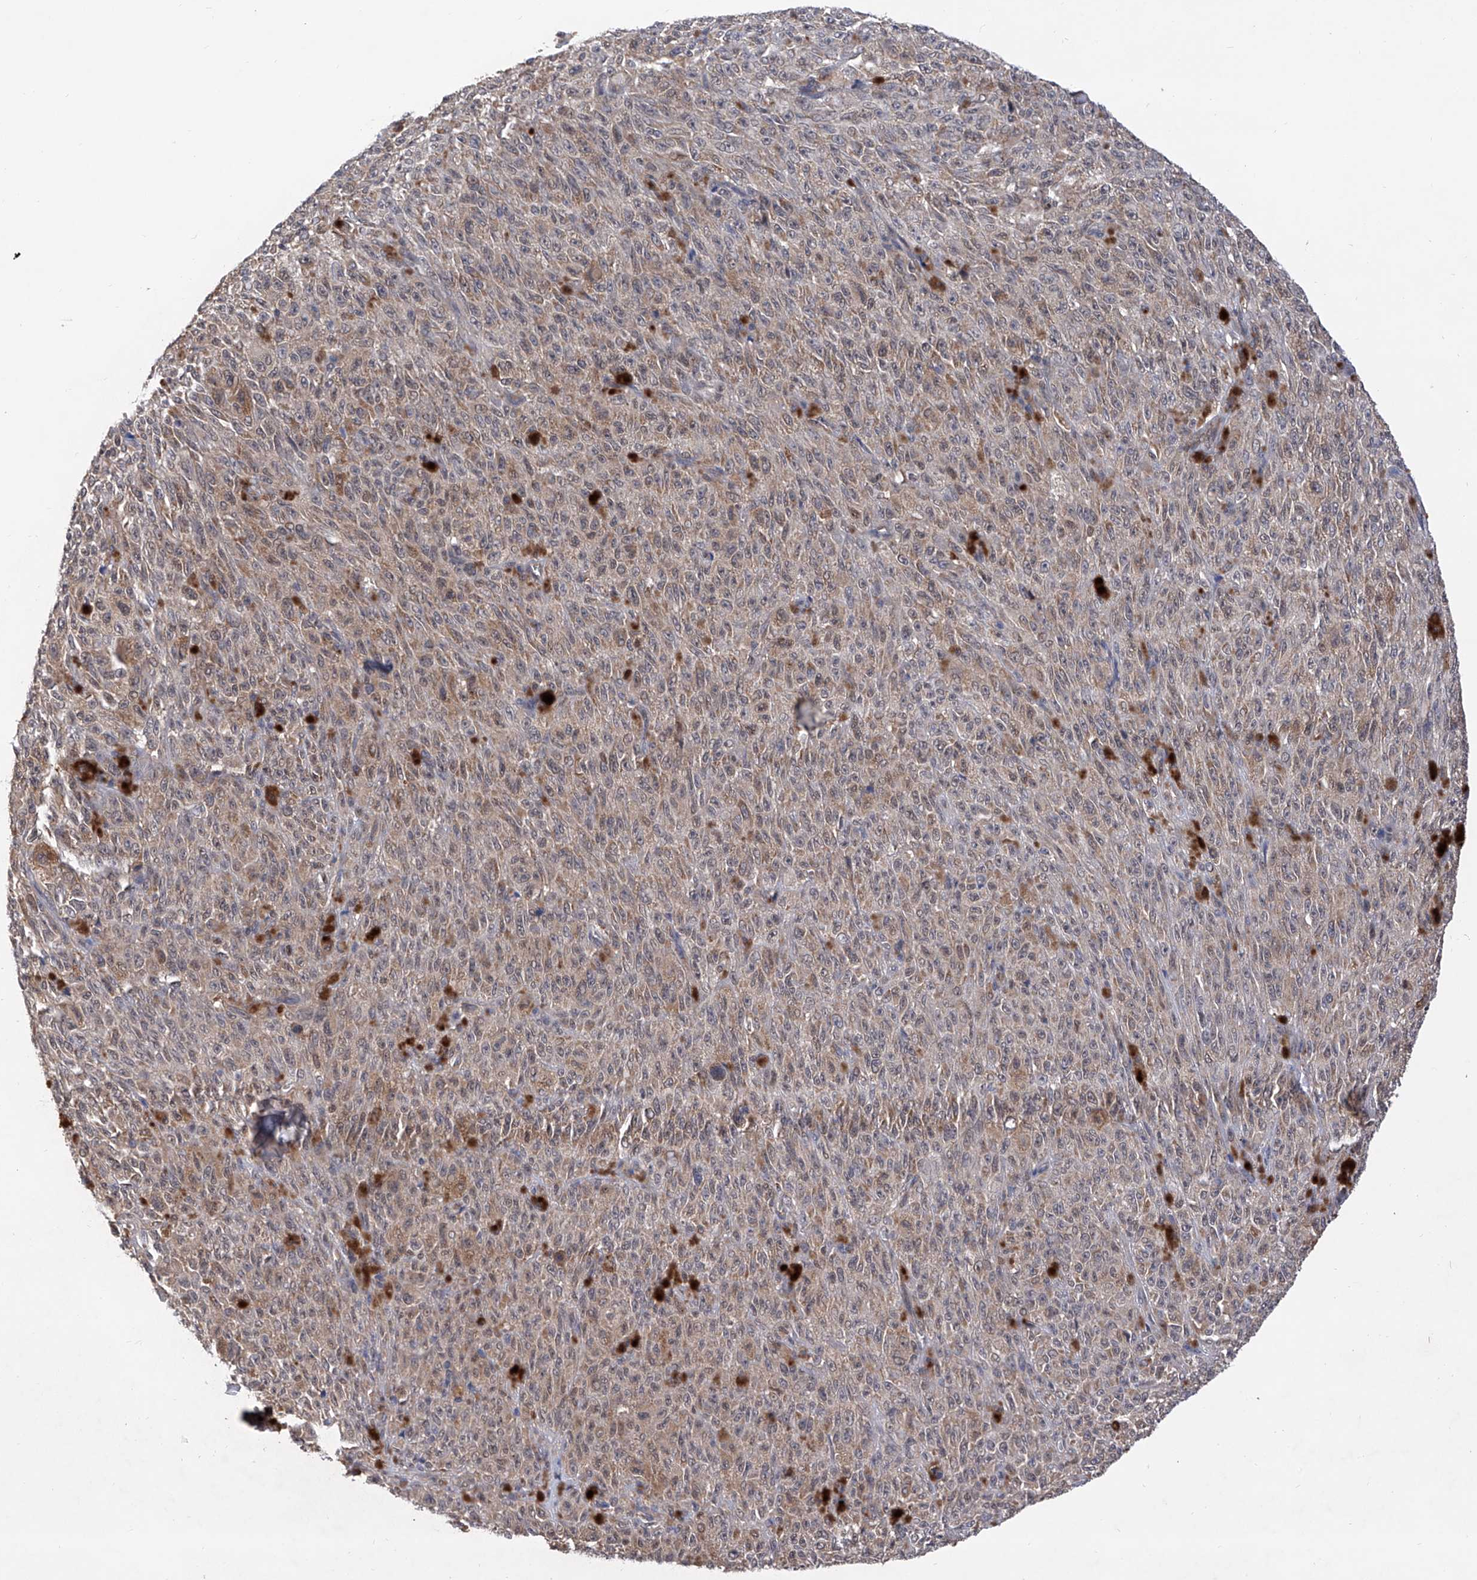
{"staining": {"intensity": "moderate", "quantity": ">75%", "location": "cytoplasmic/membranous"}, "tissue": "melanoma", "cell_type": "Tumor cells", "image_type": "cancer", "snomed": [{"axis": "morphology", "description": "Malignant melanoma, NOS"}, {"axis": "topography", "description": "Skin"}], "caption": "IHC micrograph of melanoma stained for a protein (brown), which shows medium levels of moderate cytoplasmic/membranous expression in approximately >75% of tumor cells.", "gene": "USP45", "patient": {"sex": "female", "age": 82}}